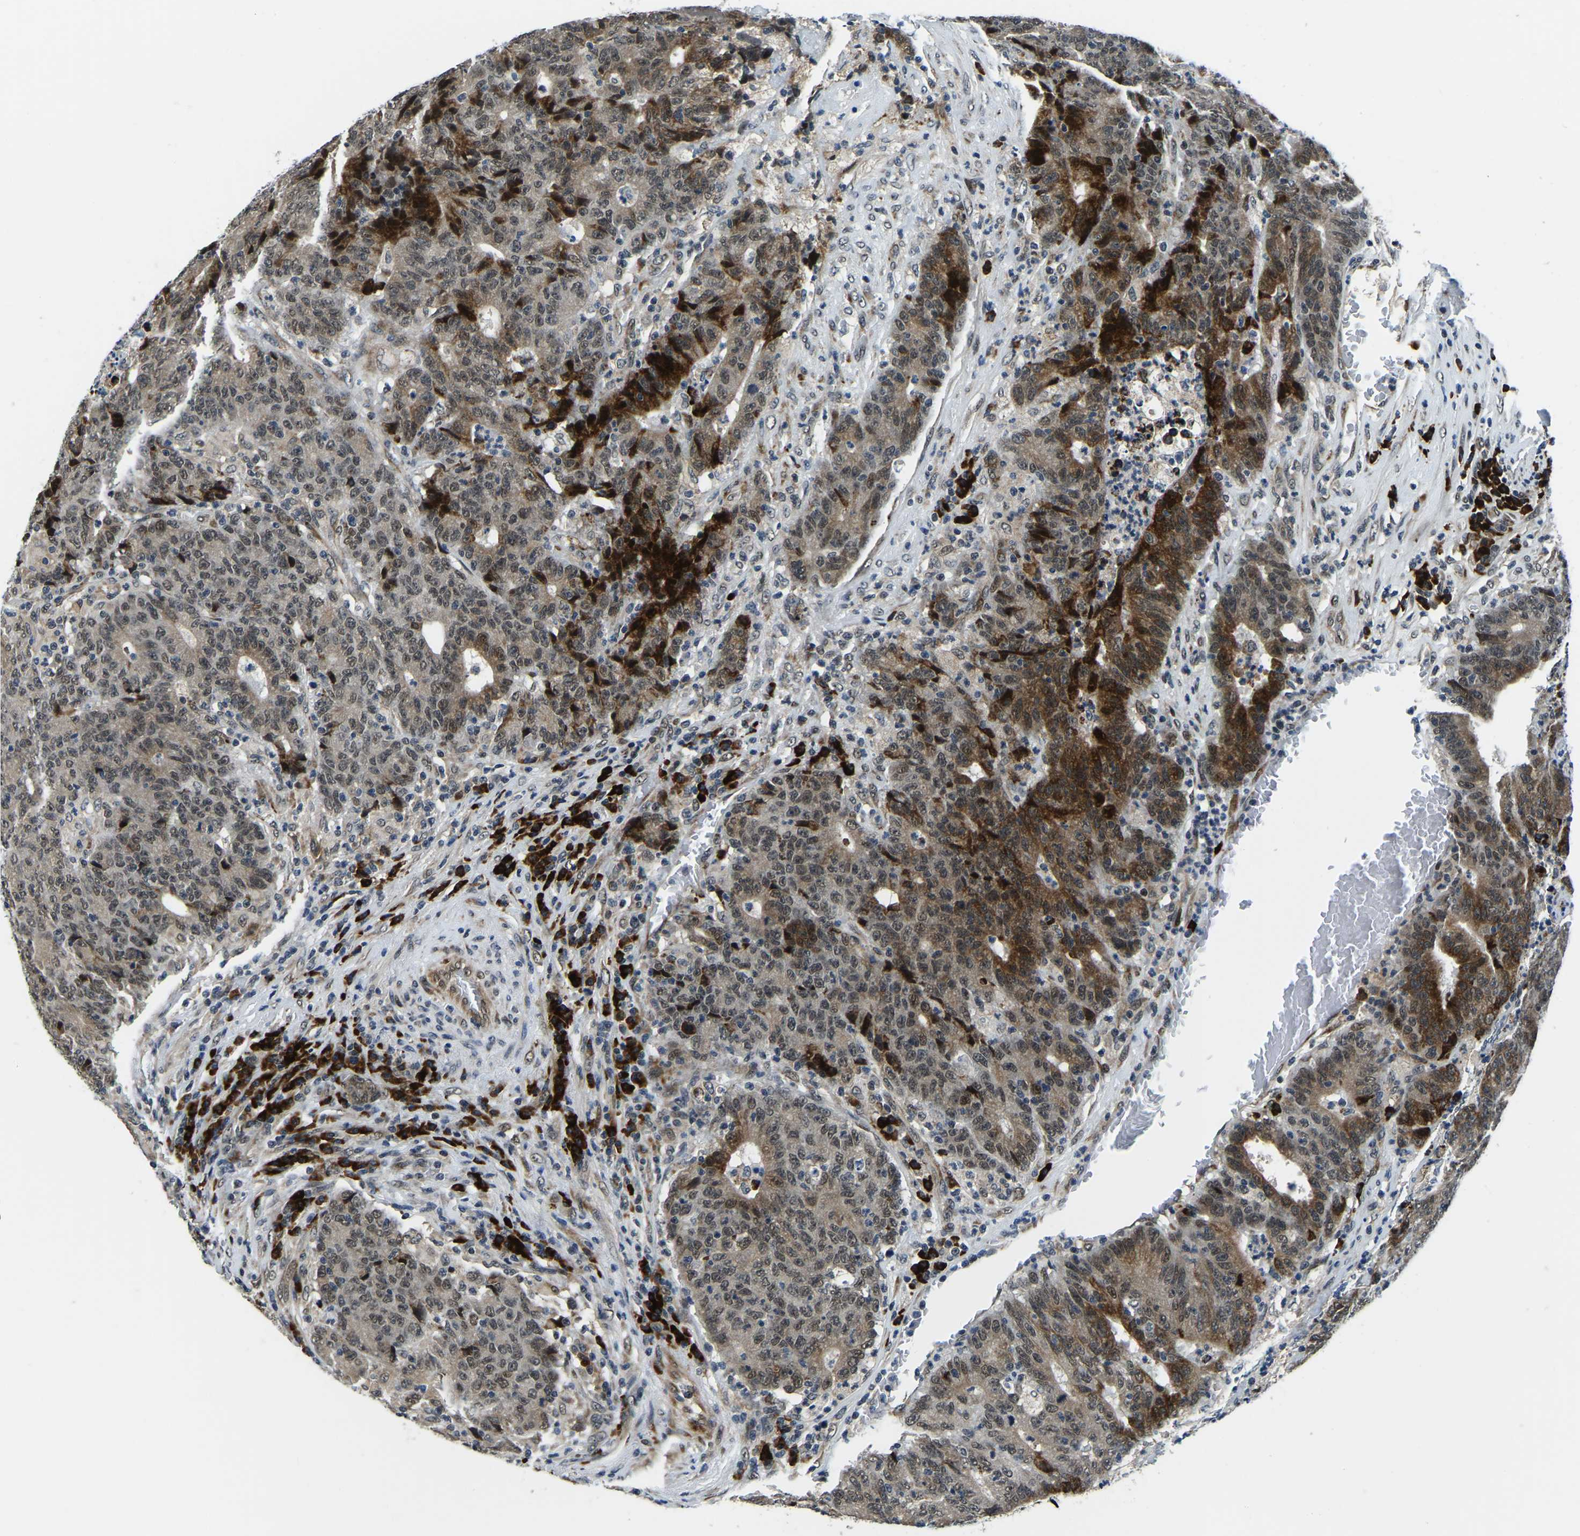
{"staining": {"intensity": "moderate", "quantity": ">75%", "location": "cytoplasmic/membranous,nuclear"}, "tissue": "colorectal cancer", "cell_type": "Tumor cells", "image_type": "cancer", "snomed": [{"axis": "morphology", "description": "Normal tissue, NOS"}, {"axis": "morphology", "description": "Adenocarcinoma, NOS"}, {"axis": "topography", "description": "Colon"}], "caption": "Colorectal cancer (adenocarcinoma) stained with DAB (3,3'-diaminobenzidine) immunohistochemistry (IHC) exhibits medium levels of moderate cytoplasmic/membranous and nuclear positivity in approximately >75% of tumor cells. (brown staining indicates protein expression, while blue staining denotes nuclei).", "gene": "ING2", "patient": {"sex": "female", "age": 75}}